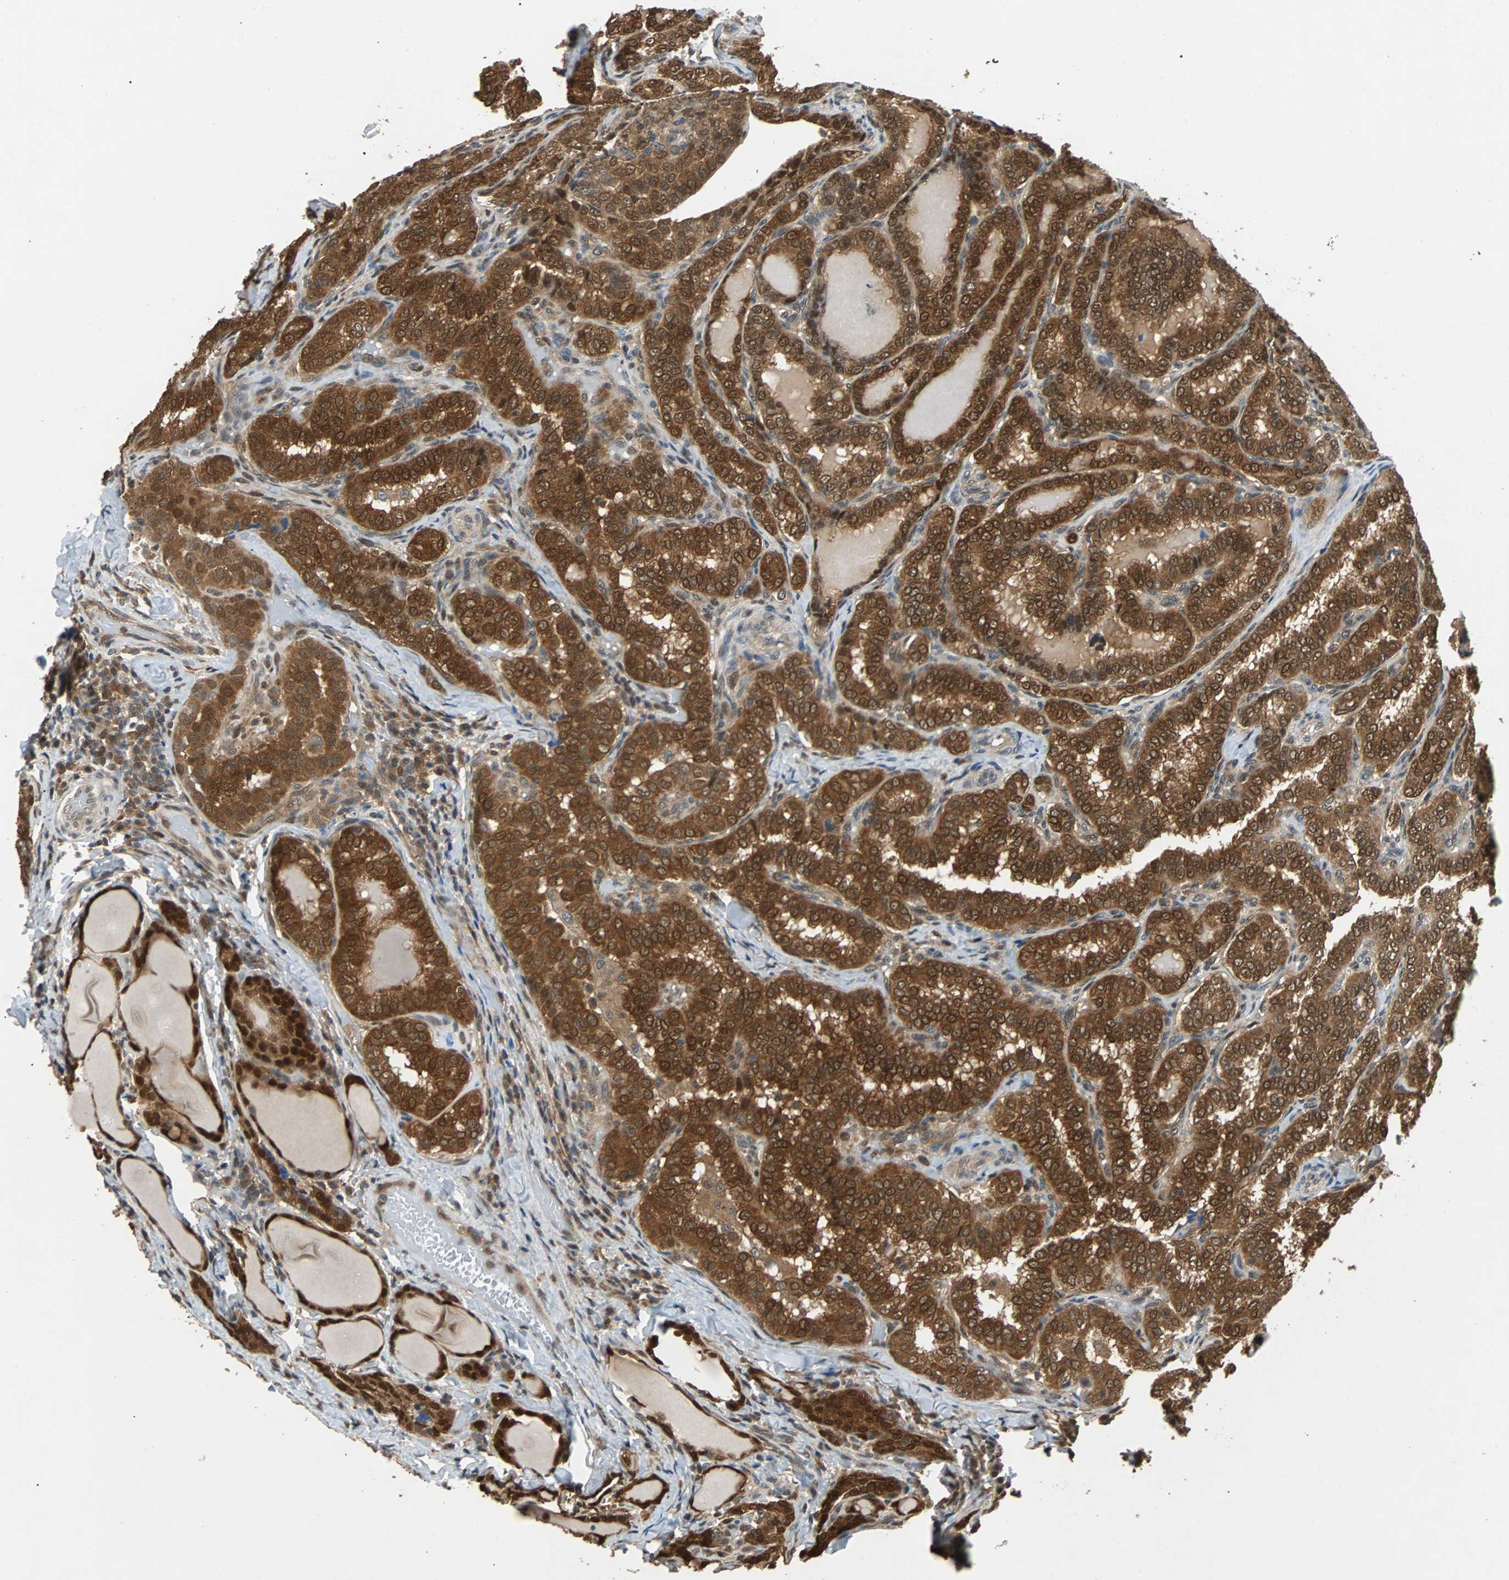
{"staining": {"intensity": "strong", "quantity": ">75%", "location": "cytoplasmic/membranous,nuclear"}, "tissue": "thyroid cancer", "cell_type": "Tumor cells", "image_type": "cancer", "snomed": [{"axis": "morphology", "description": "Normal tissue, NOS"}, {"axis": "morphology", "description": "Papillary adenocarcinoma, NOS"}, {"axis": "topography", "description": "Thyroid gland"}], "caption": "IHC histopathology image of papillary adenocarcinoma (thyroid) stained for a protein (brown), which displays high levels of strong cytoplasmic/membranous and nuclear positivity in approximately >75% of tumor cells.", "gene": "PRDX6", "patient": {"sex": "female", "age": 30}}